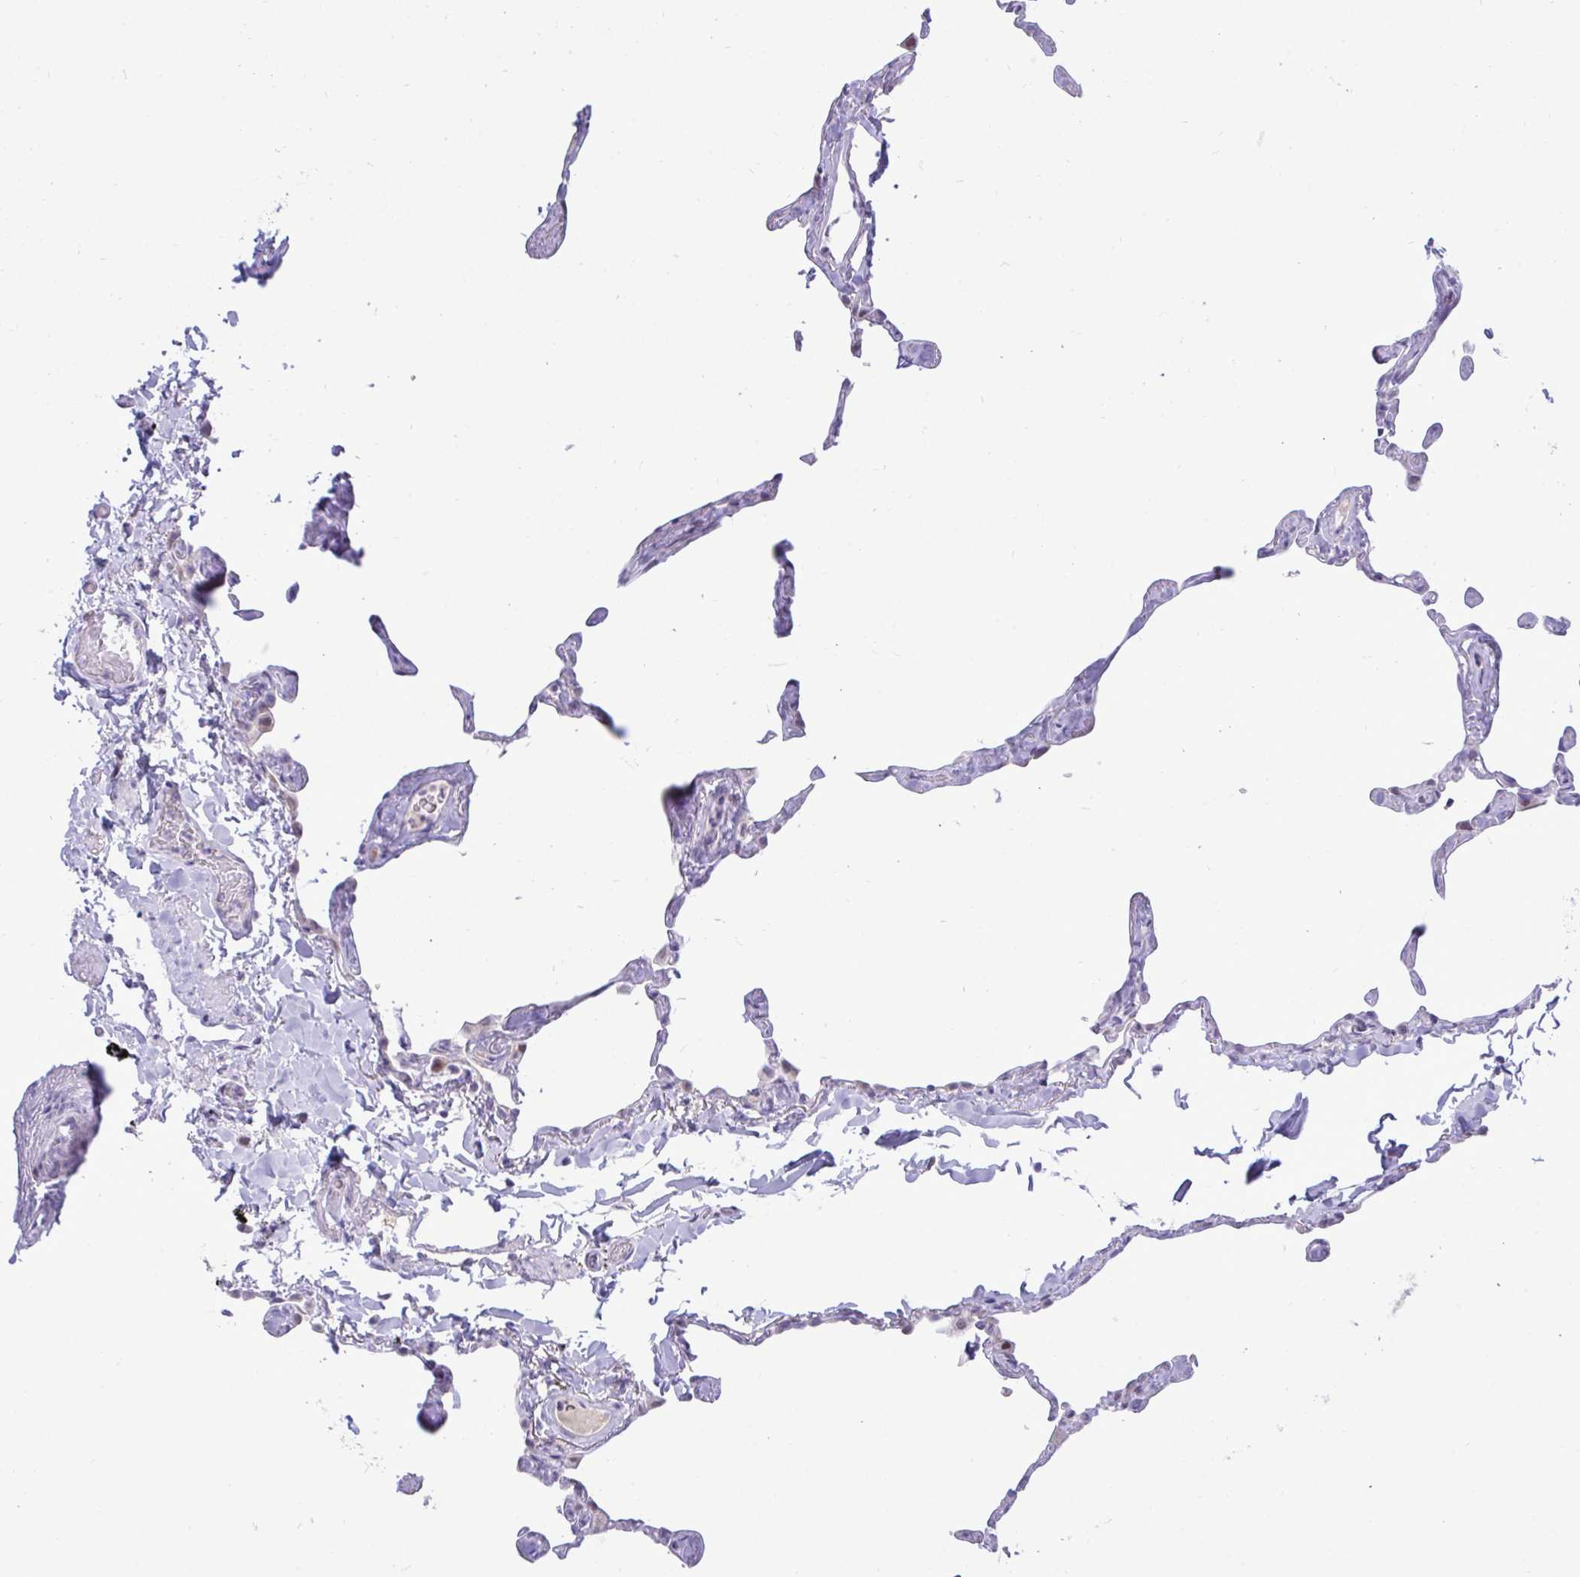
{"staining": {"intensity": "negative", "quantity": "none", "location": "none"}, "tissue": "lung", "cell_type": "Alveolar cells", "image_type": "normal", "snomed": [{"axis": "morphology", "description": "Normal tissue, NOS"}, {"axis": "topography", "description": "Lung"}], "caption": "High power microscopy image of an IHC histopathology image of benign lung, revealing no significant positivity in alveolar cells.", "gene": "EPOP", "patient": {"sex": "male", "age": 65}}